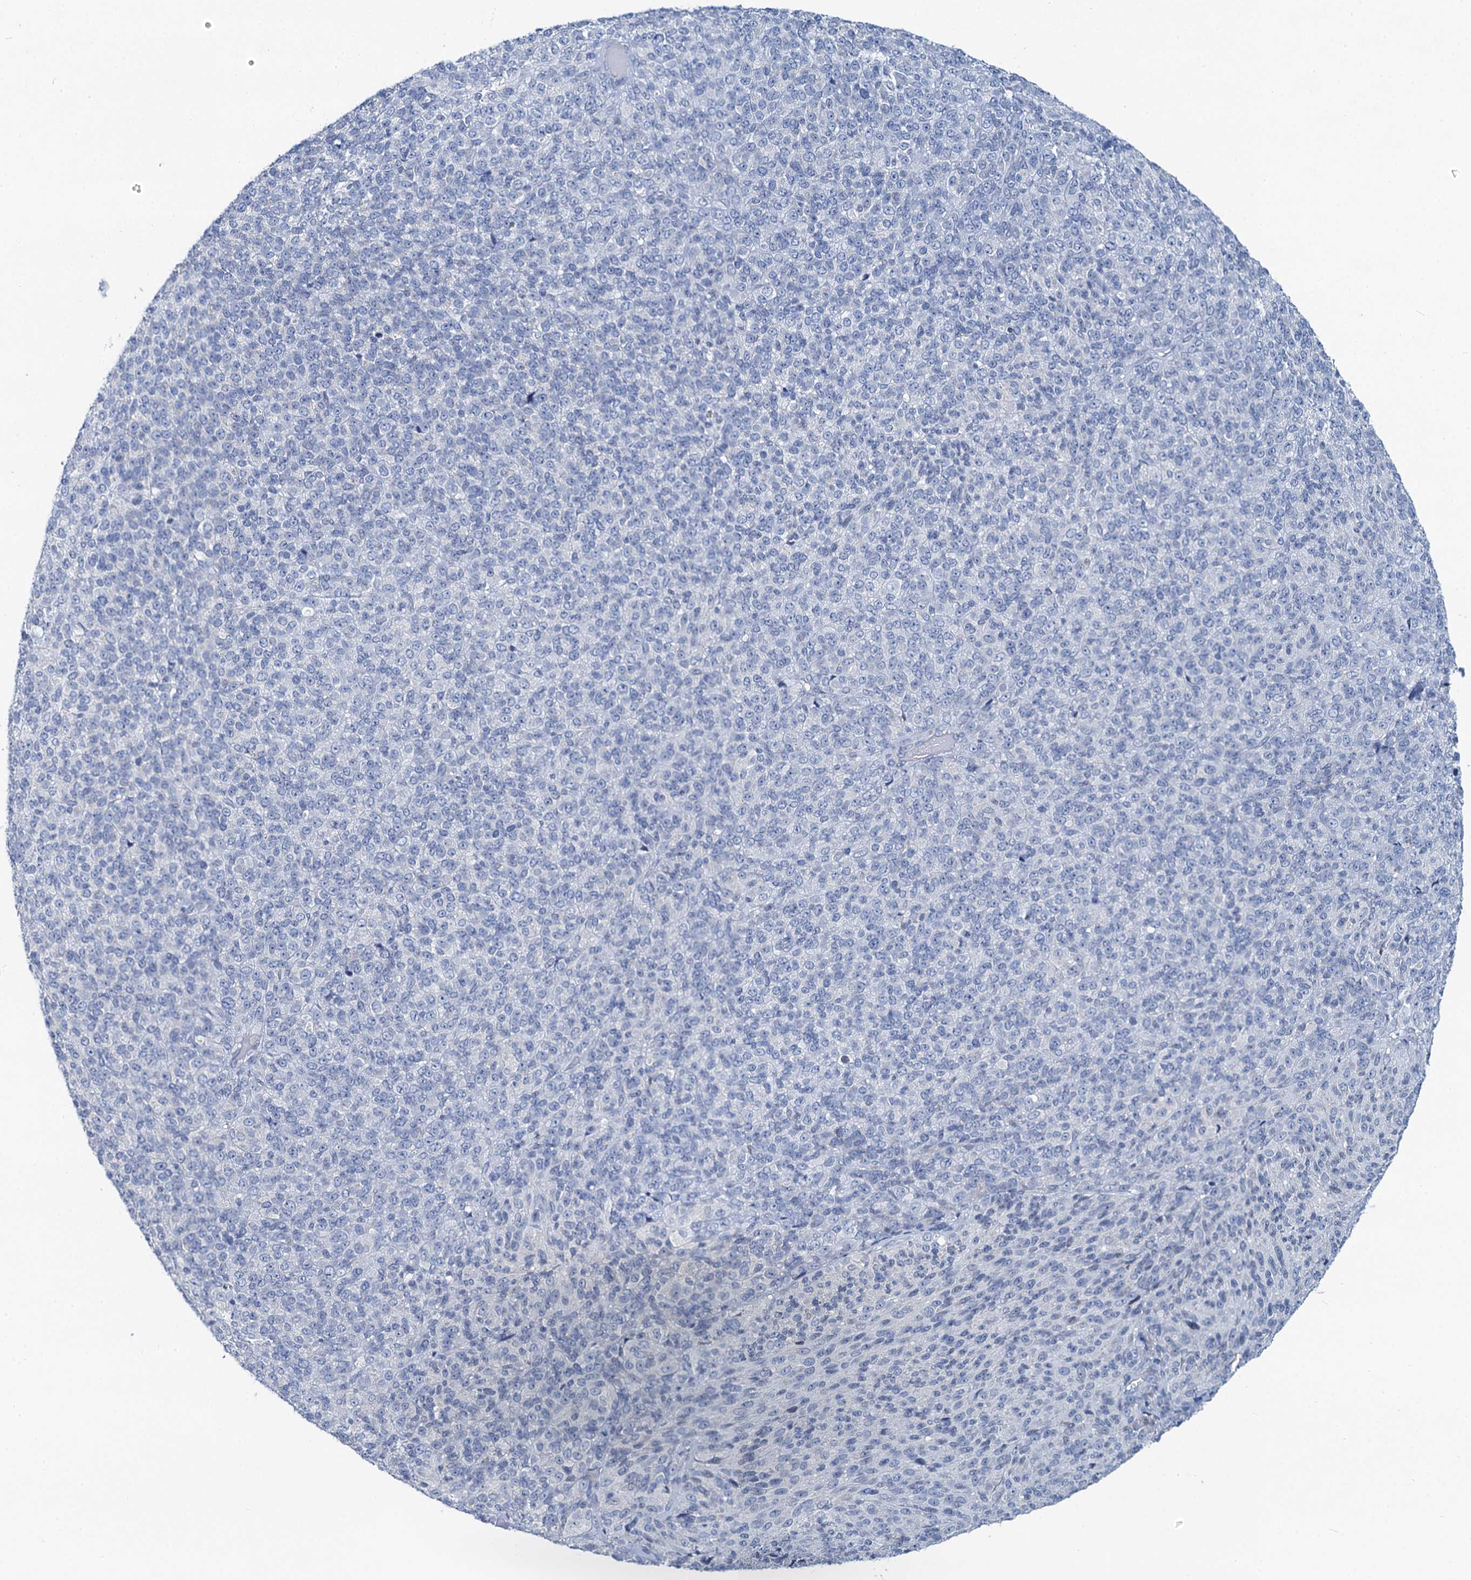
{"staining": {"intensity": "negative", "quantity": "none", "location": "none"}, "tissue": "melanoma", "cell_type": "Tumor cells", "image_type": "cancer", "snomed": [{"axis": "morphology", "description": "Malignant melanoma, Metastatic site"}, {"axis": "topography", "description": "Brain"}], "caption": "Protein analysis of malignant melanoma (metastatic site) displays no significant positivity in tumor cells.", "gene": "TOX3", "patient": {"sex": "female", "age": 56}}